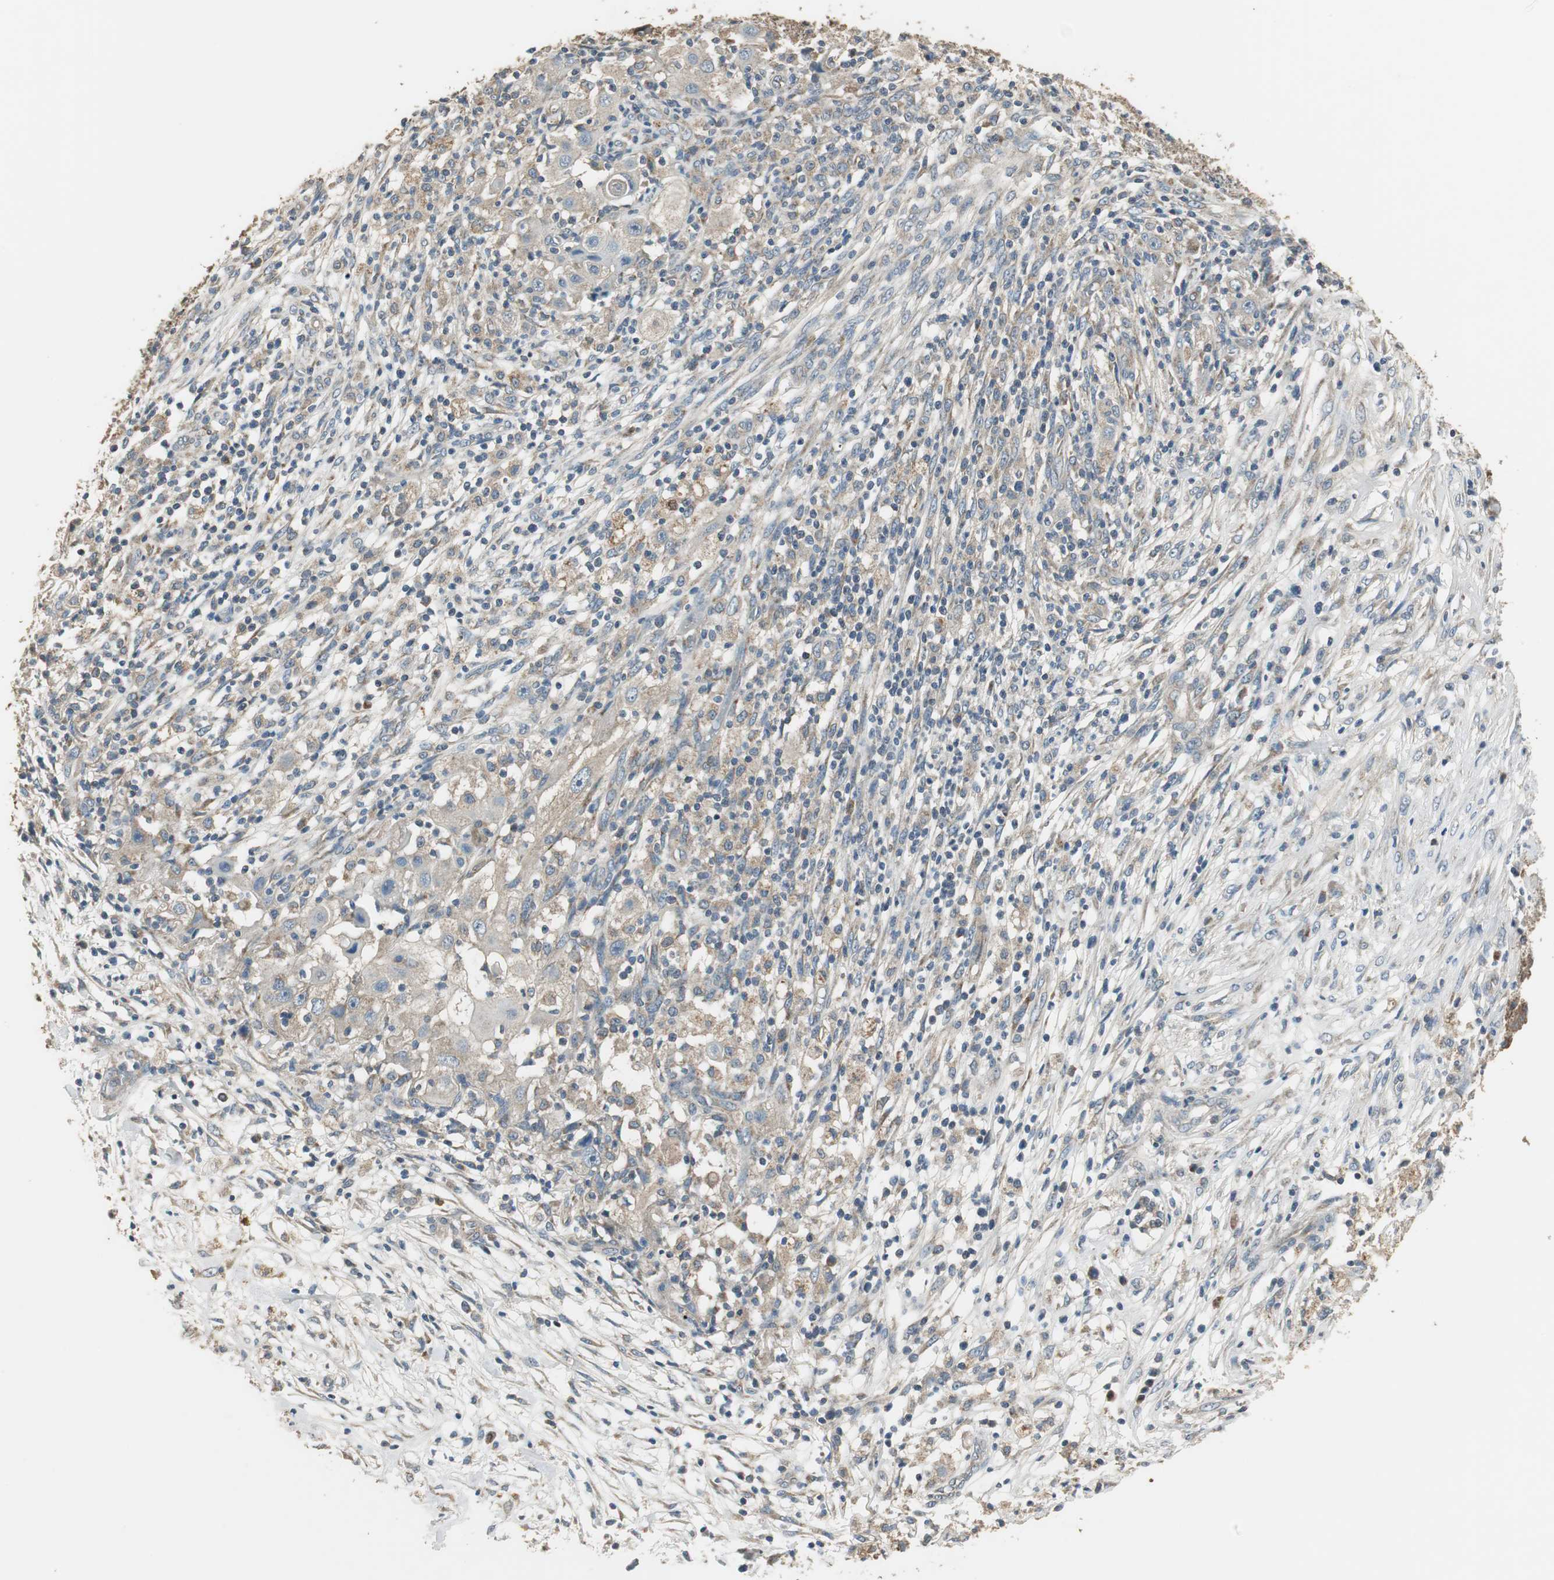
{"staining": {"intensity": "moderate", "quantity": ">75%", "location": "cytoplasmic/membranous"}, "tissue": "ovarian cancer", "cell_type": "Tumor cells", "image_type": "cancer", "snomed": [{"axis": "morphology", "description": "Carcinoma, endometroid"}, {"axis": "topography", "description": "Ovary"}], "caption": "High-magnification brightfield microscopy of endometroid carcinoma (ovarian) stained with DAB (brown) and counterstained with hematoxylin (blue). tumor cells exhibit moderate cytoplasmic/membranous positivity is identified in about>75% of cells.", "gene": "MSTO1", "patient": {"sex": "female", "age": 42}}